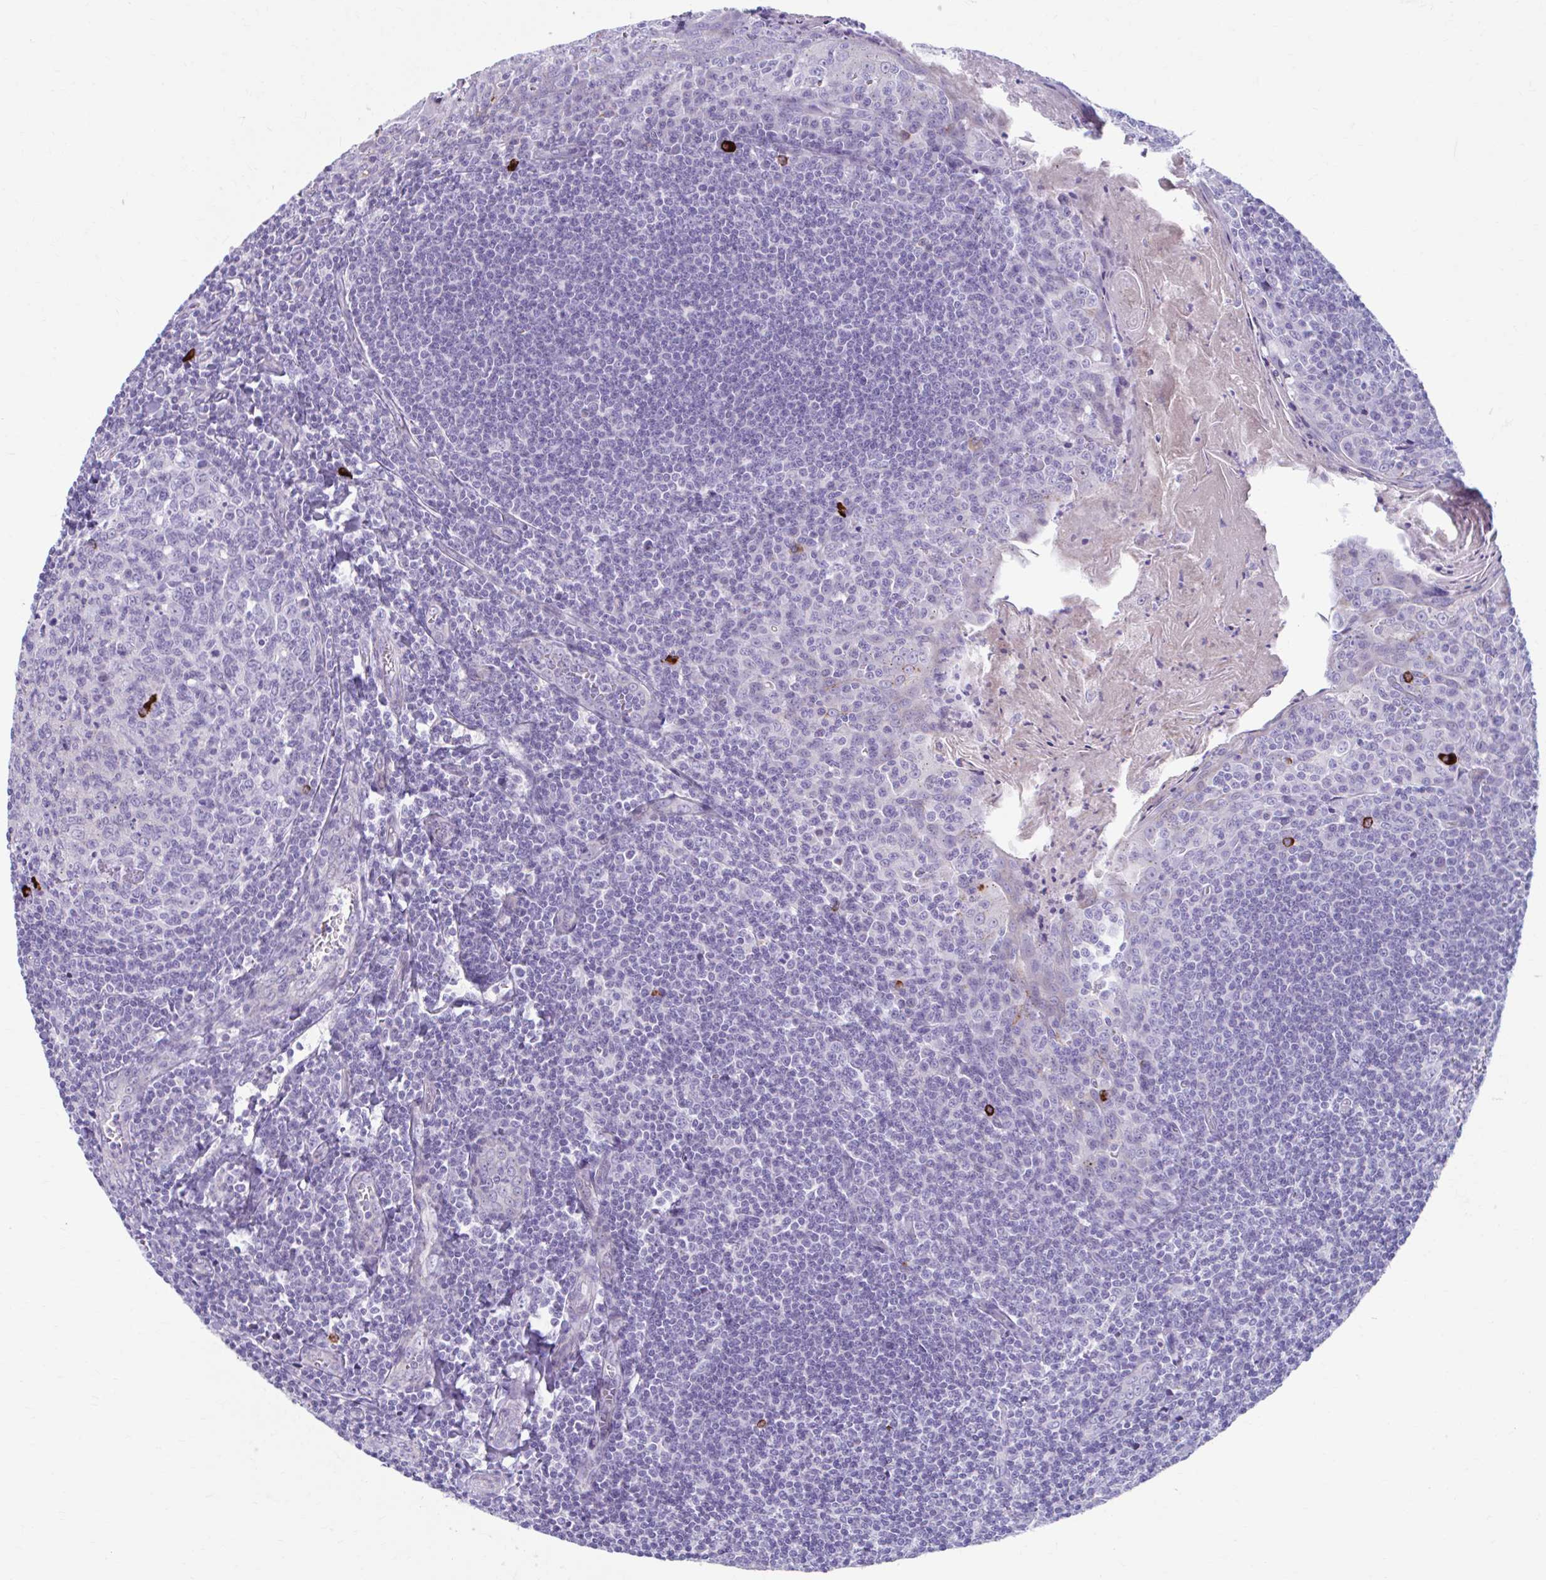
{"staining": {"intensity": "strong", "quantity": "<25%", "location": "cytoplasmic/membranous"}, "tissue": "tonsil", "cell_type": "Germinal center cells", "image_type": "normal", "snomed": [{"axis": "morphology", "description": "Normal tissue, NOS"}, {"axis": "topography", "description": "Tonsil"}], "caption": "Immunohistochemical staining of unremarkable human tonsil reveals medium levels of strong cytoplasmic/membranous expression in about <25% of germinal center cells. (Brightfield microscopy of DAB IHC at high magnification).", "gene": "C12orf71", "patient": {"sex": "male", "age": 27}}